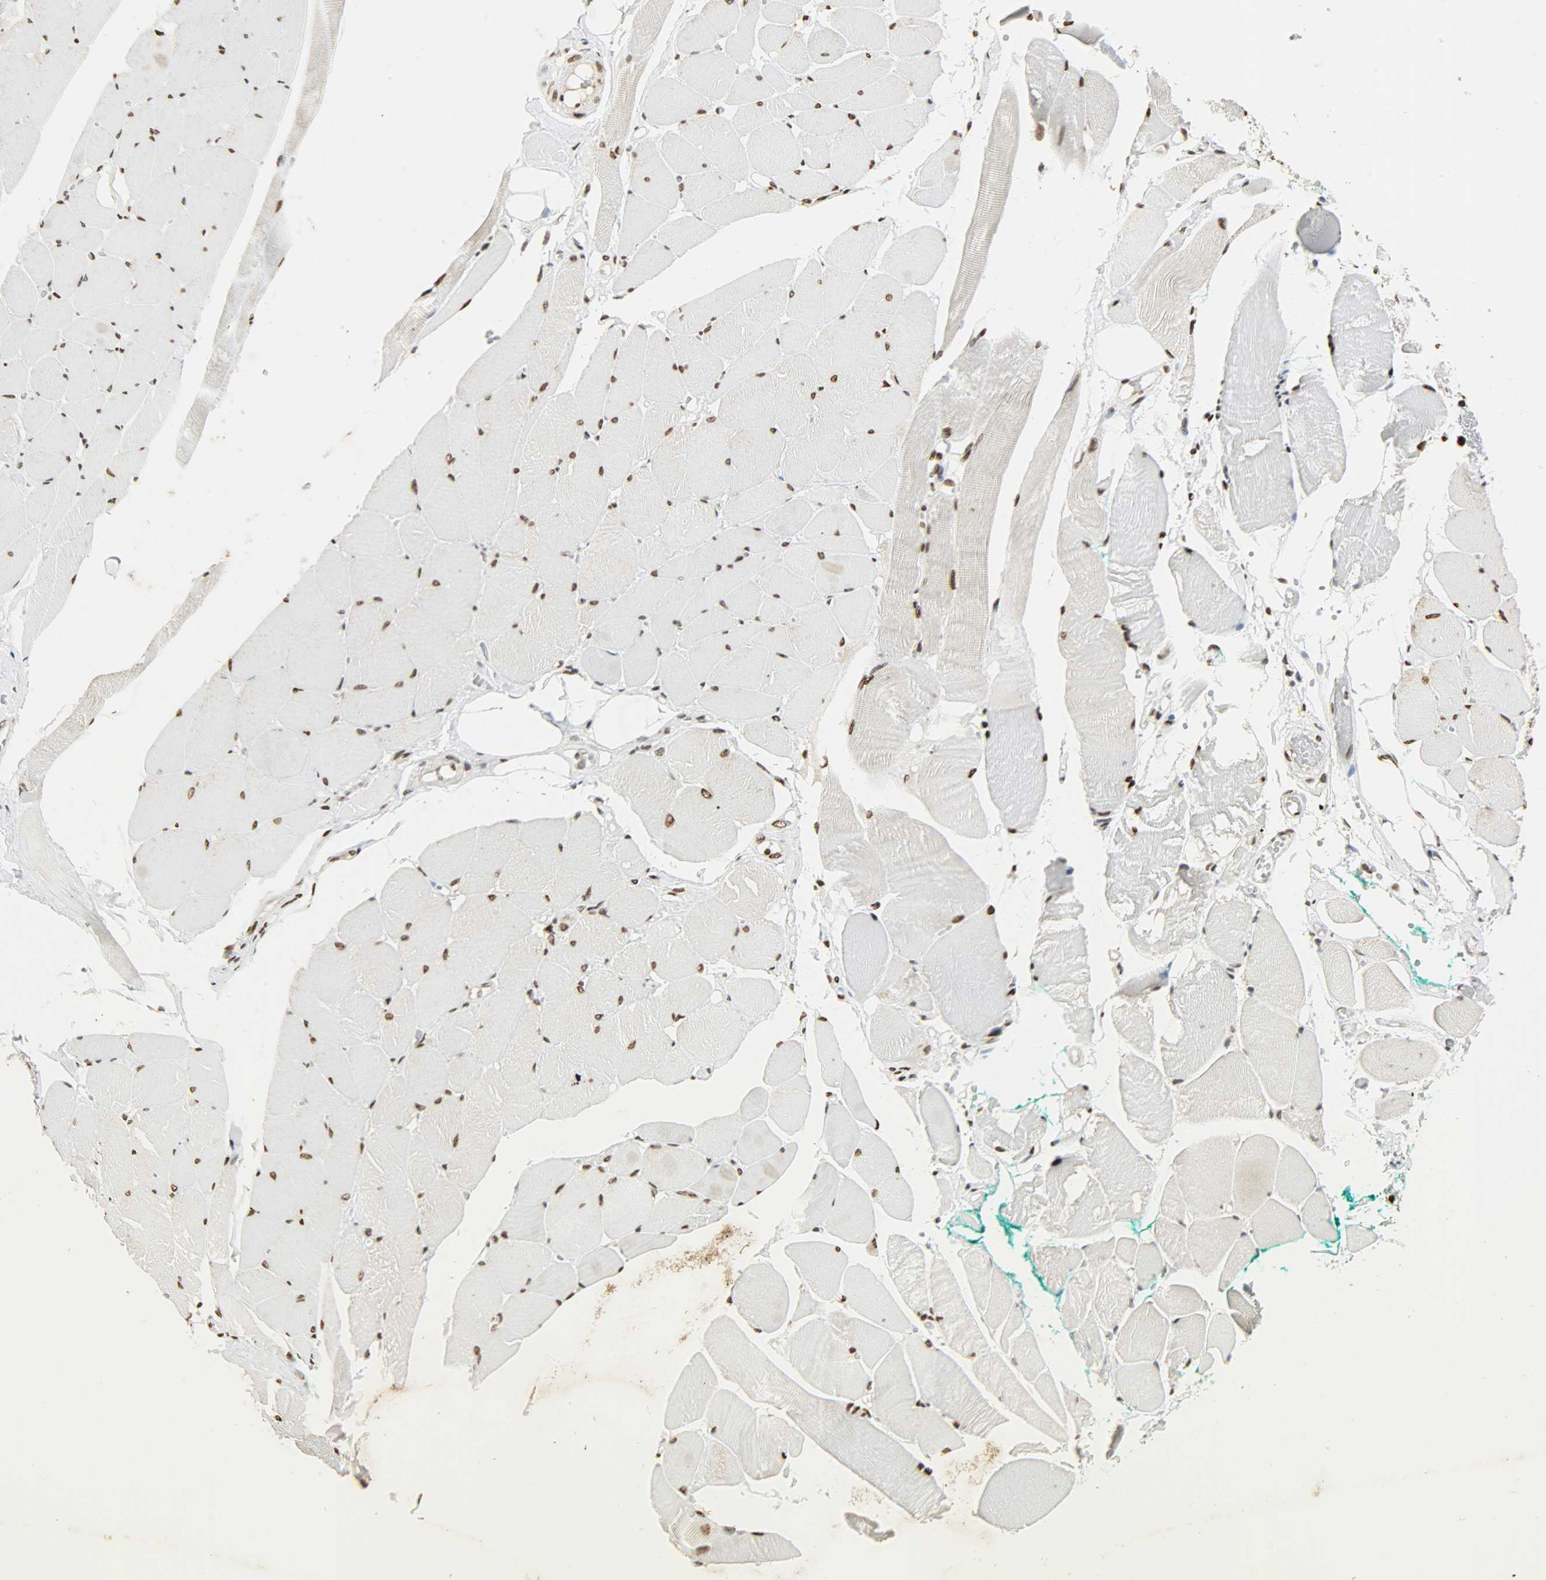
{"staining": {"intensity": "moderate", "quantity": ">75%", "location": "nuclear"}, "tissue": "skeletal muscle", "cell_type": "Myocytes", "image_type": "normal", "snomed": [{"axis": "morphology", "description": "Normal tissue, NOS"}, {"axis": "topography", "description": "Skeletal muscle"}, {"axis": "topography", "description": "Peripheral nerve tissue"}], "caption": "The photomicrograph displays staining of normal skeletal muscle, revealing moderate nuclear protein staining (brown color) within myocytes. The staining was performed using DAB (3,3'-diaminobenzidine) to visualize the protein expression in brown, while the nuclei were stained in blue with hematoxylin (Magnification: 20x).", "gene": "KHDRBS1", "patient": {"sex": "female", "age": 84}}